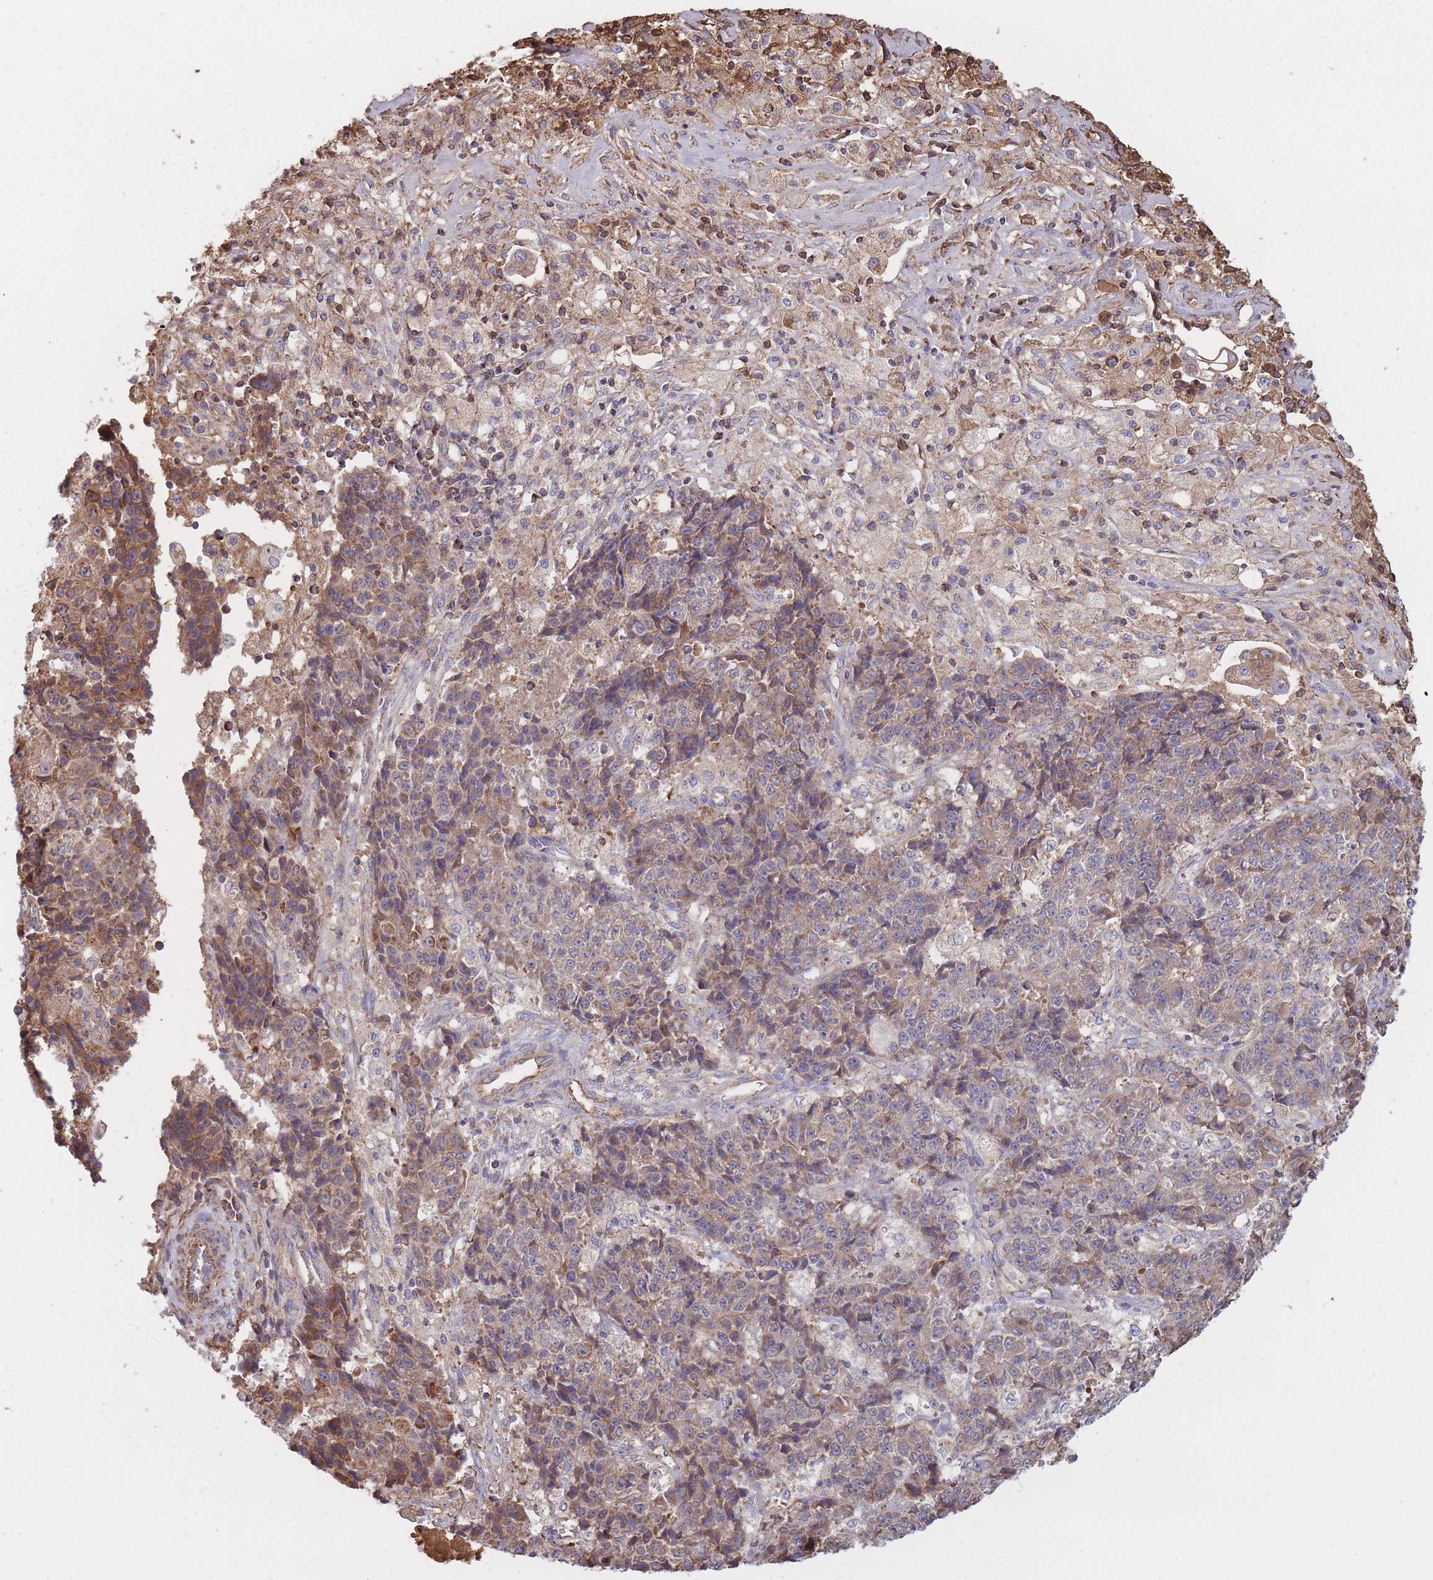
{"staining": {"intensity": "weak", "quantity": "25%-75%", "location": "cytoplasmic/membranous"}, "tissue": "ovarian cancer", "cell_type": "Tumor cells", "image_type": "cancer", "snomed": [{"axis": "morphology", "description": "Carcinoma, endometroid"}, {"axis": "topography", "description": "Ovary"}], "caption": "The micrograph demonstrates a brown stain indicating the presence of a protein in the cytoplasmic/membranous of tumor cells in ovarian cancer (endometroid carcinoma).", "gene": "KAT2A", "patient": {"sex": "female", "age": 42}}